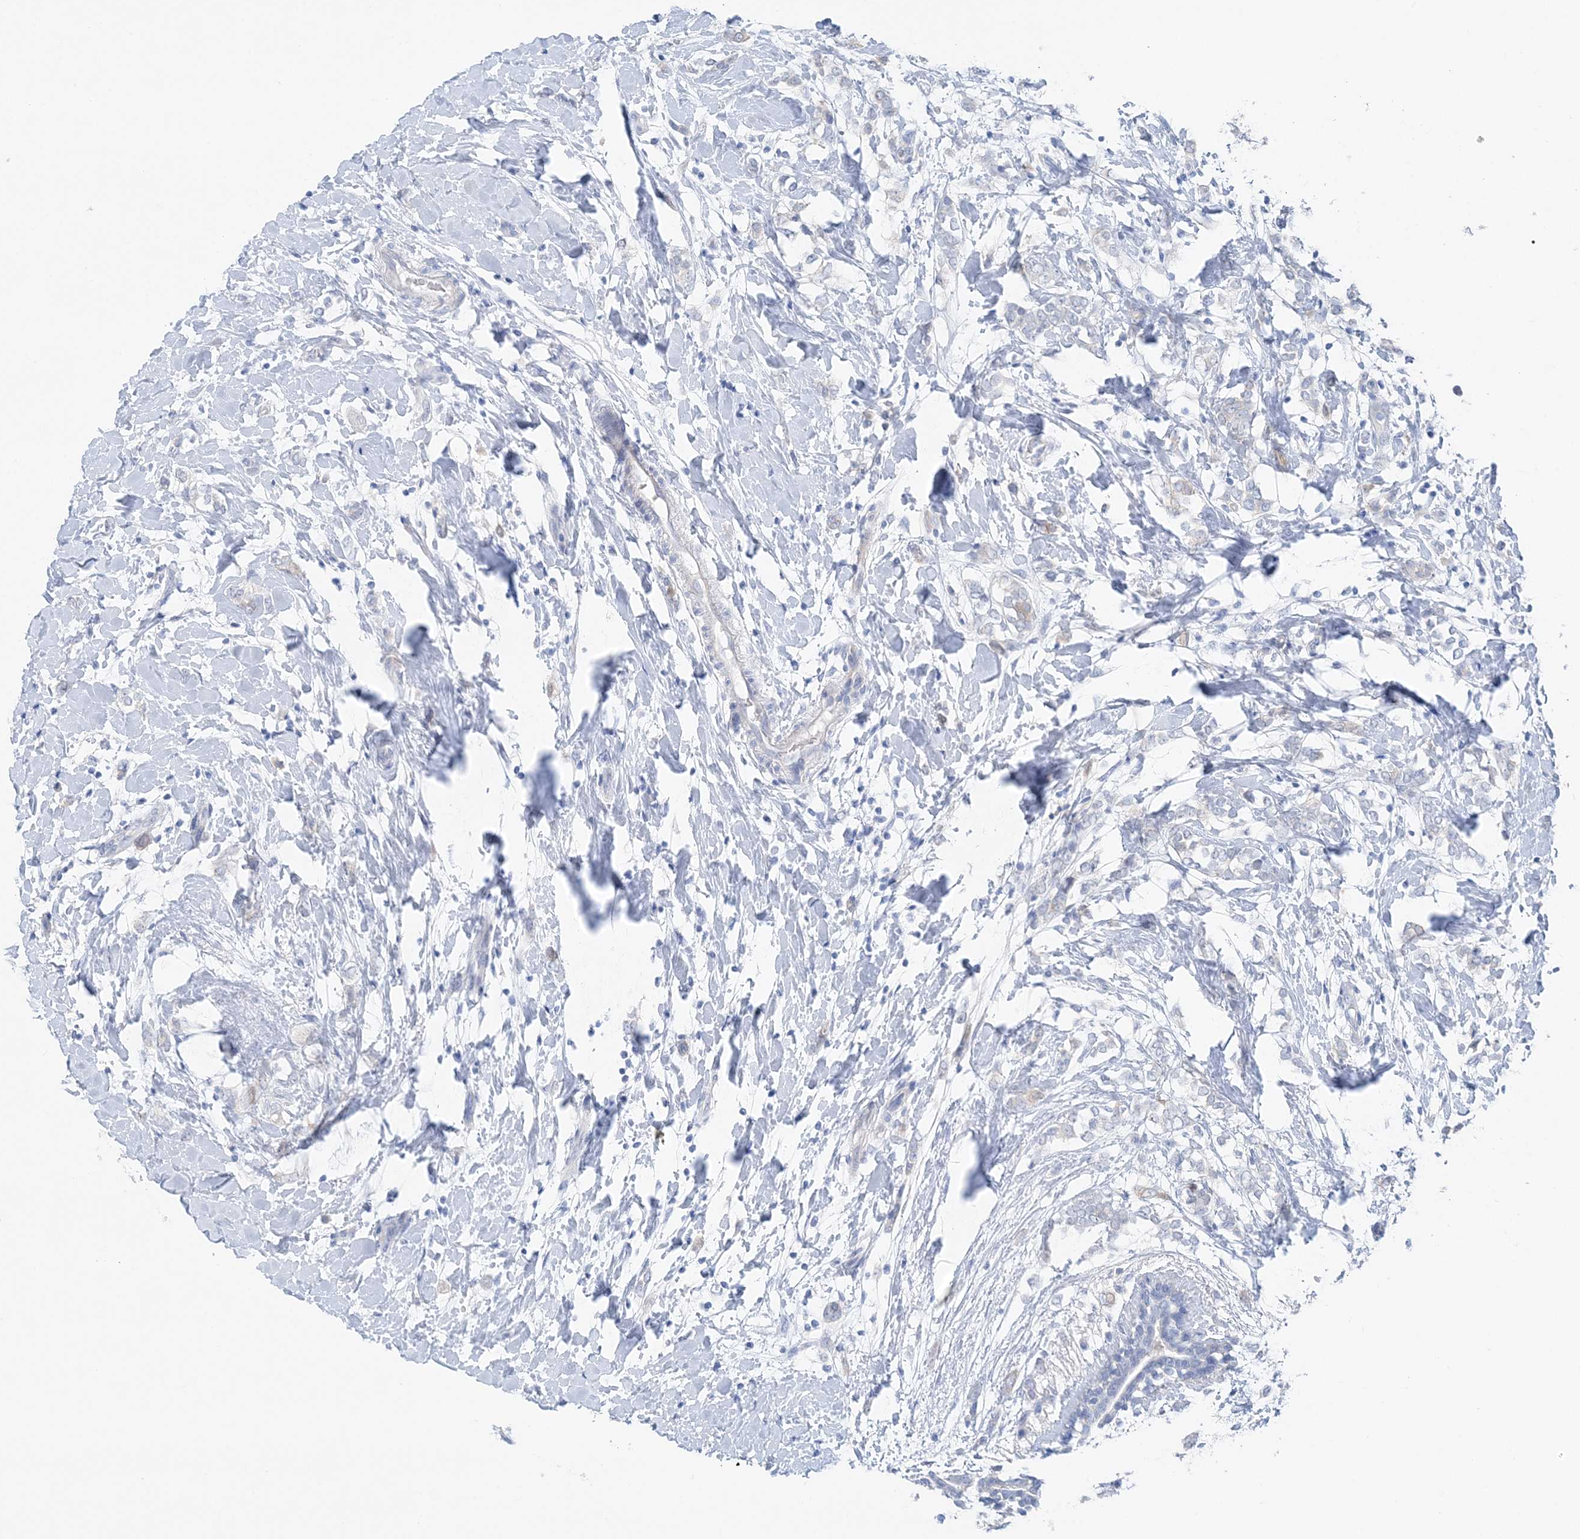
{"staining": {"intensity": "negative", "quantity": "none", "location": "none"}, "tissue": "breast cancer", "cell_type": "Tumor cells", "image_type": "cancer", "snomed": [{"axis": "morphology", "description": "Normal tissue, NOS"}, {"axis": "morphology", "description": "Lobular carcinoma"}, {"axis": "topography", "description": "Breast"}], "caption": "Immunohistochemistry micrograph of neoplastic tissue: lobular carcinoma (breast) stained with DAB (3,3'-diaminobenzidine) reveals no significant protein positivity in tumor cells.", "gene": "HMGCS1", "patient": {"sex": "female", "age": 47}}